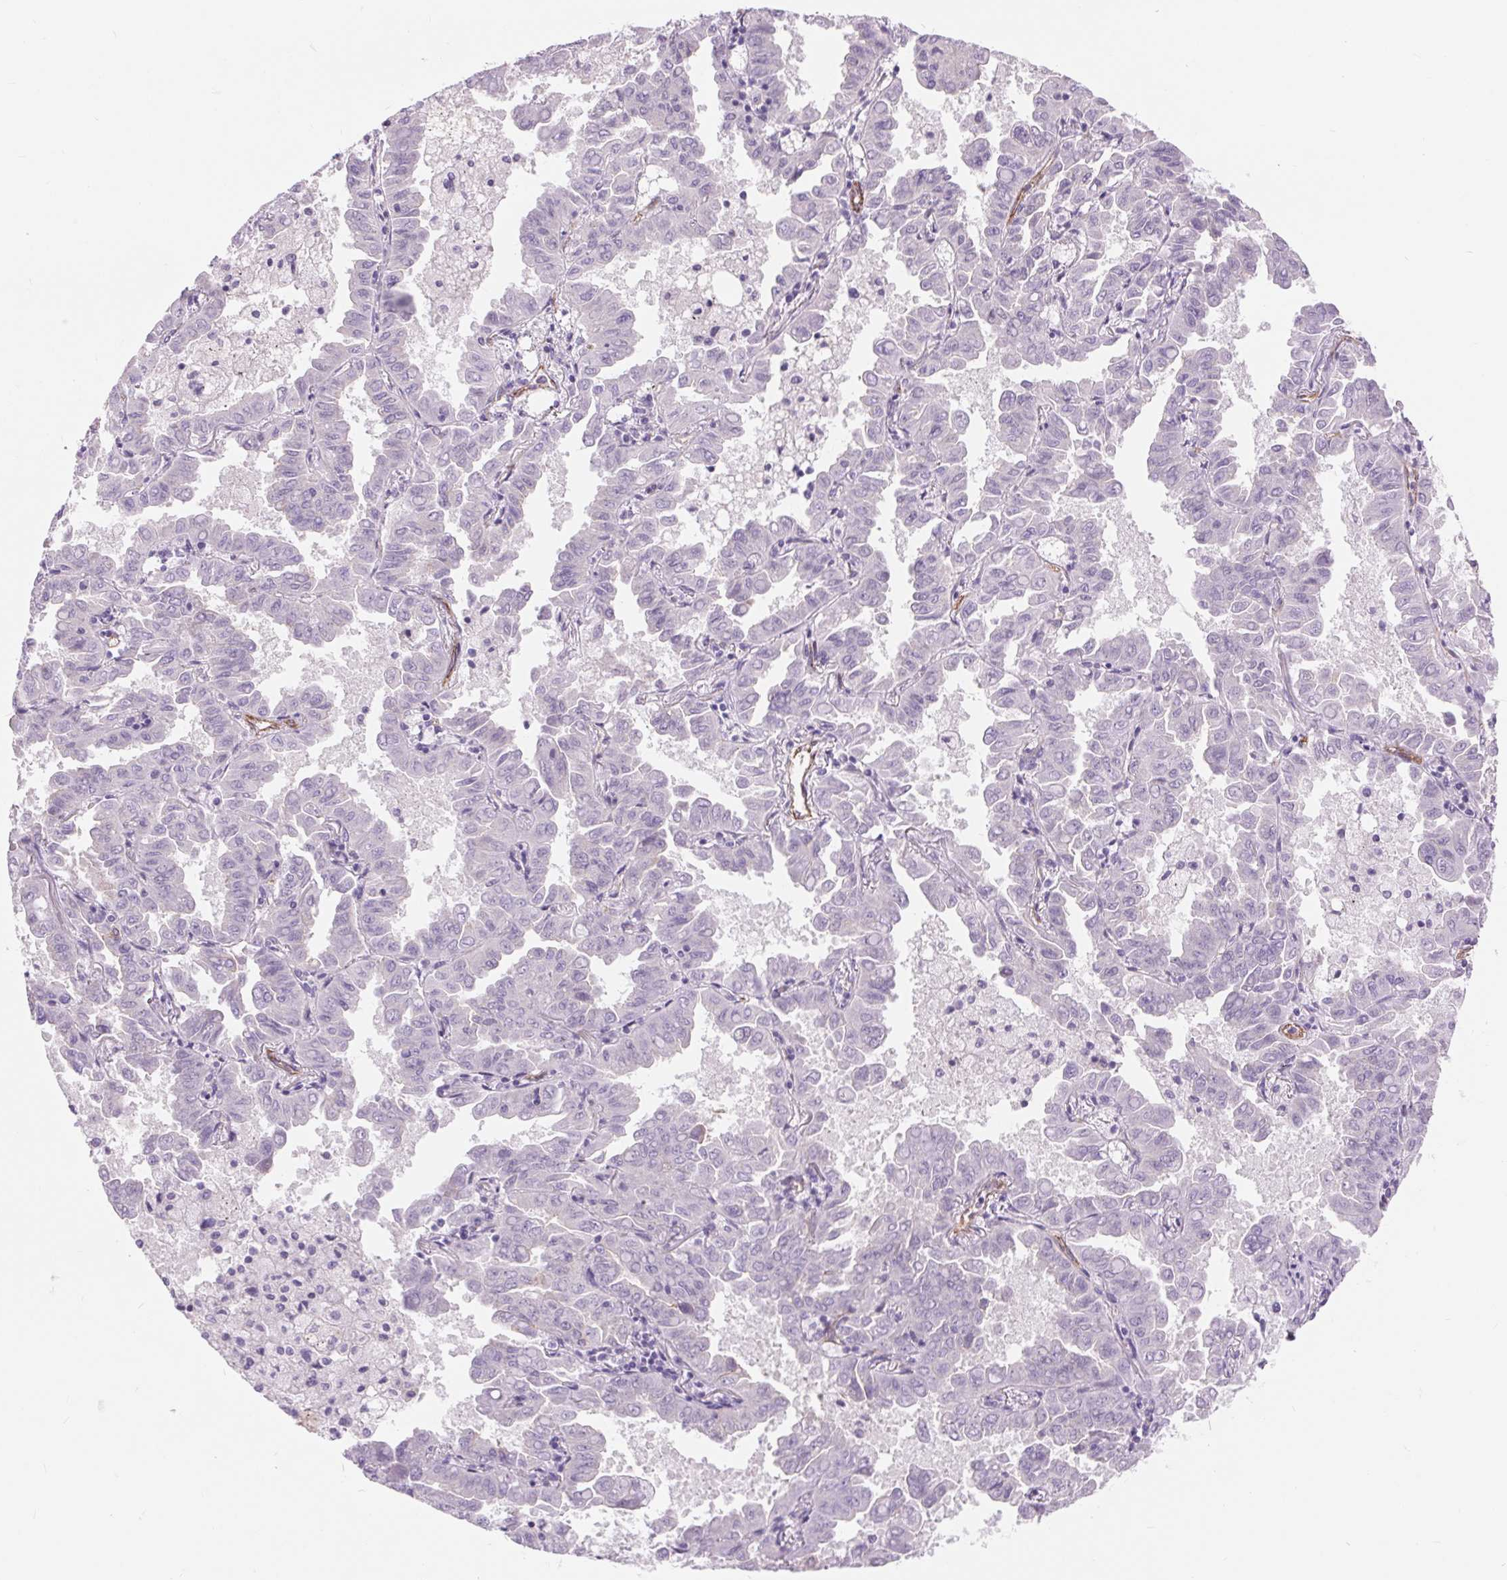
{"staining": {"intensity": "negative", "quantity": "none", "location": "none"}, "tissue": "lung cancer", "cell_type": "Tumor cells", "image_type": "cancer", "snomed": [{"axis": "morphology", "description": "Adenocarcinoma, NOS"}, {"axis": "topography", "description": "Lung"}], "caption": "The image reveals no staining of tumor cells in lung adenocarcinoma.", "gene": "DIXDC1", "patient": {"sex": "male", "age": 64}}